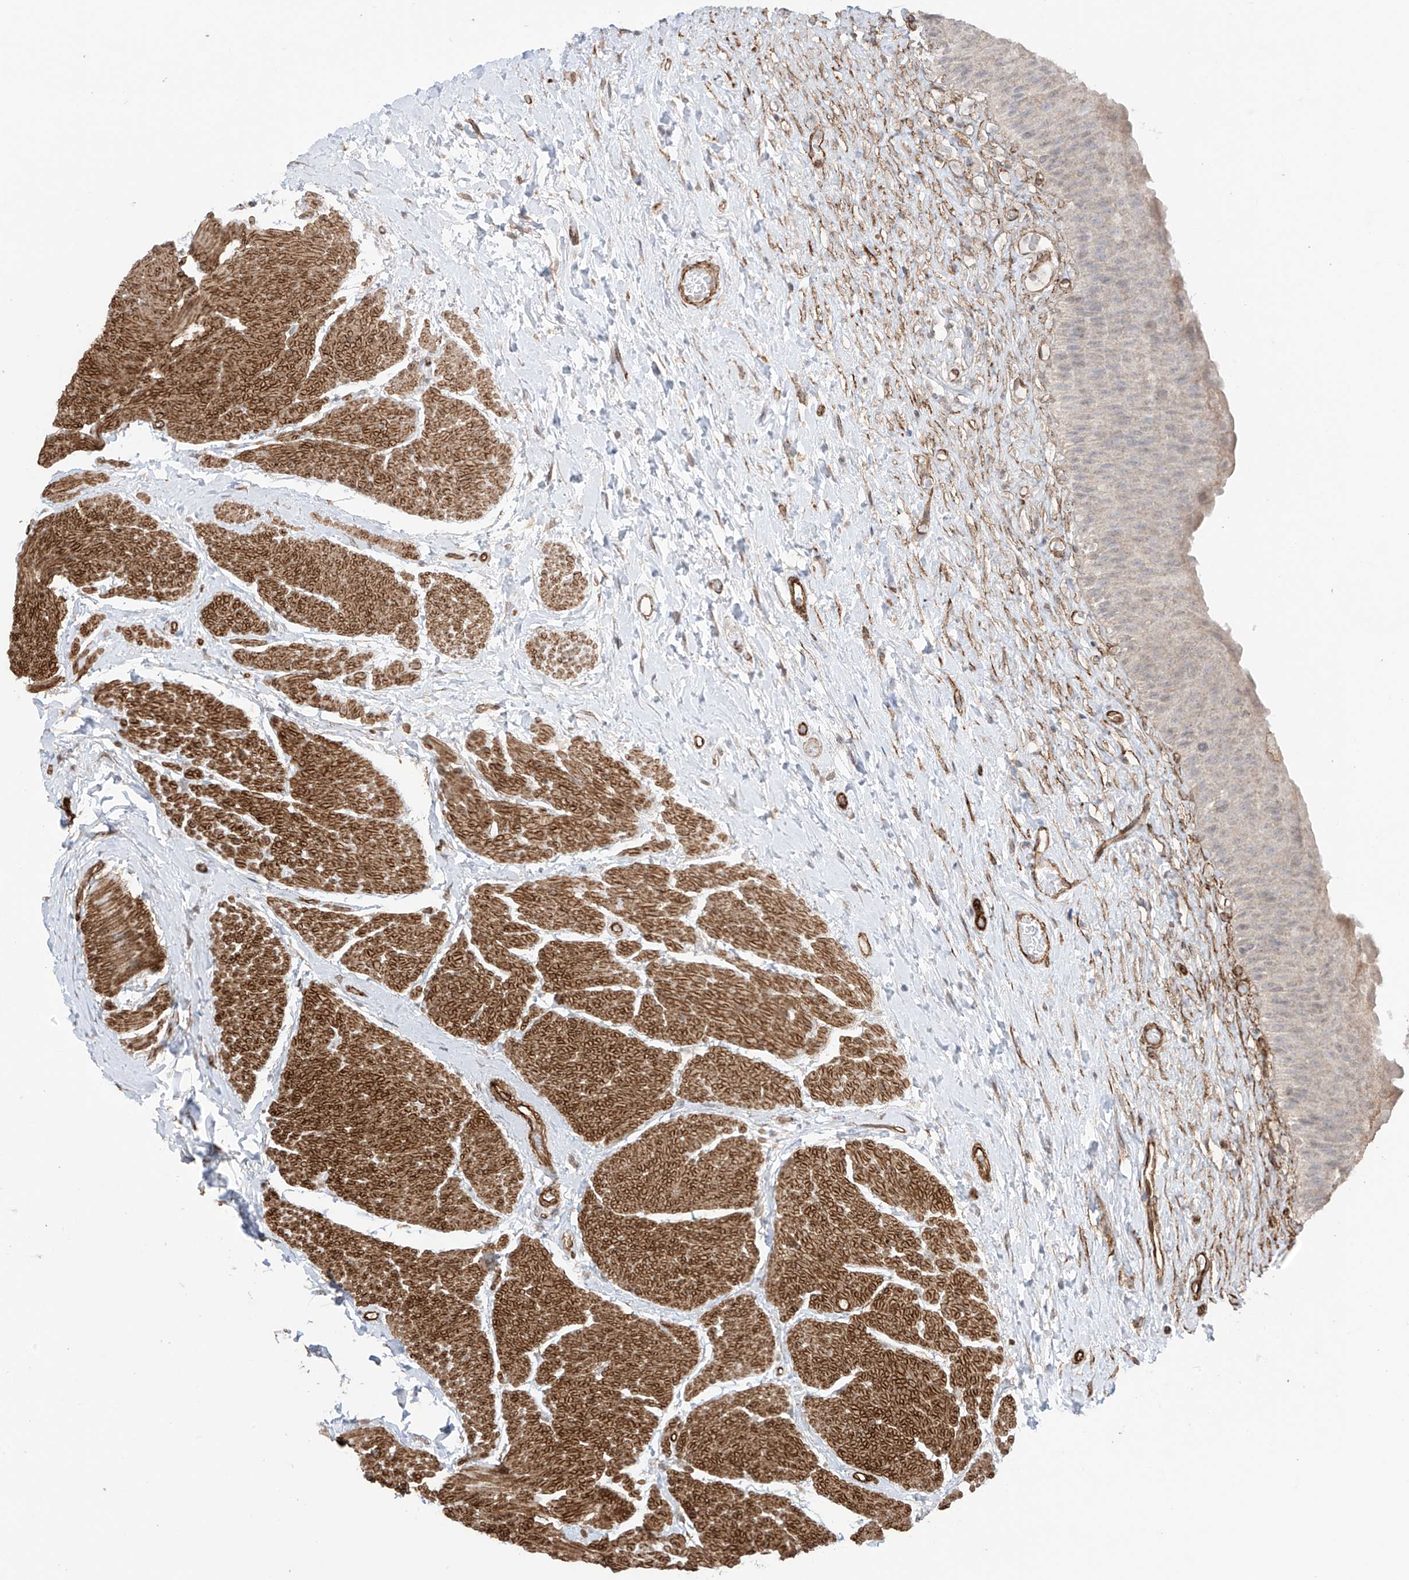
{"staining": {"intensity": "weak", "quantity": "<25%", "location": "cytoplasmic/membranous,nuclear"}, "tissue": "urinary bladder", "cell_type": "Urothelial cells", "image_type": "normal", "snomed": [{"axis": "morphology", "description": "Normal tissue, NOS"}, {"axis": "topography", "description": "Urinary bladder"}], "caption": "DAB immunohistochemical staining of normal urinary bladder displays no significant positivity in urothelial cells.", "gene": "TTLL5", "patient": {"sex": "male", "age": 74}}